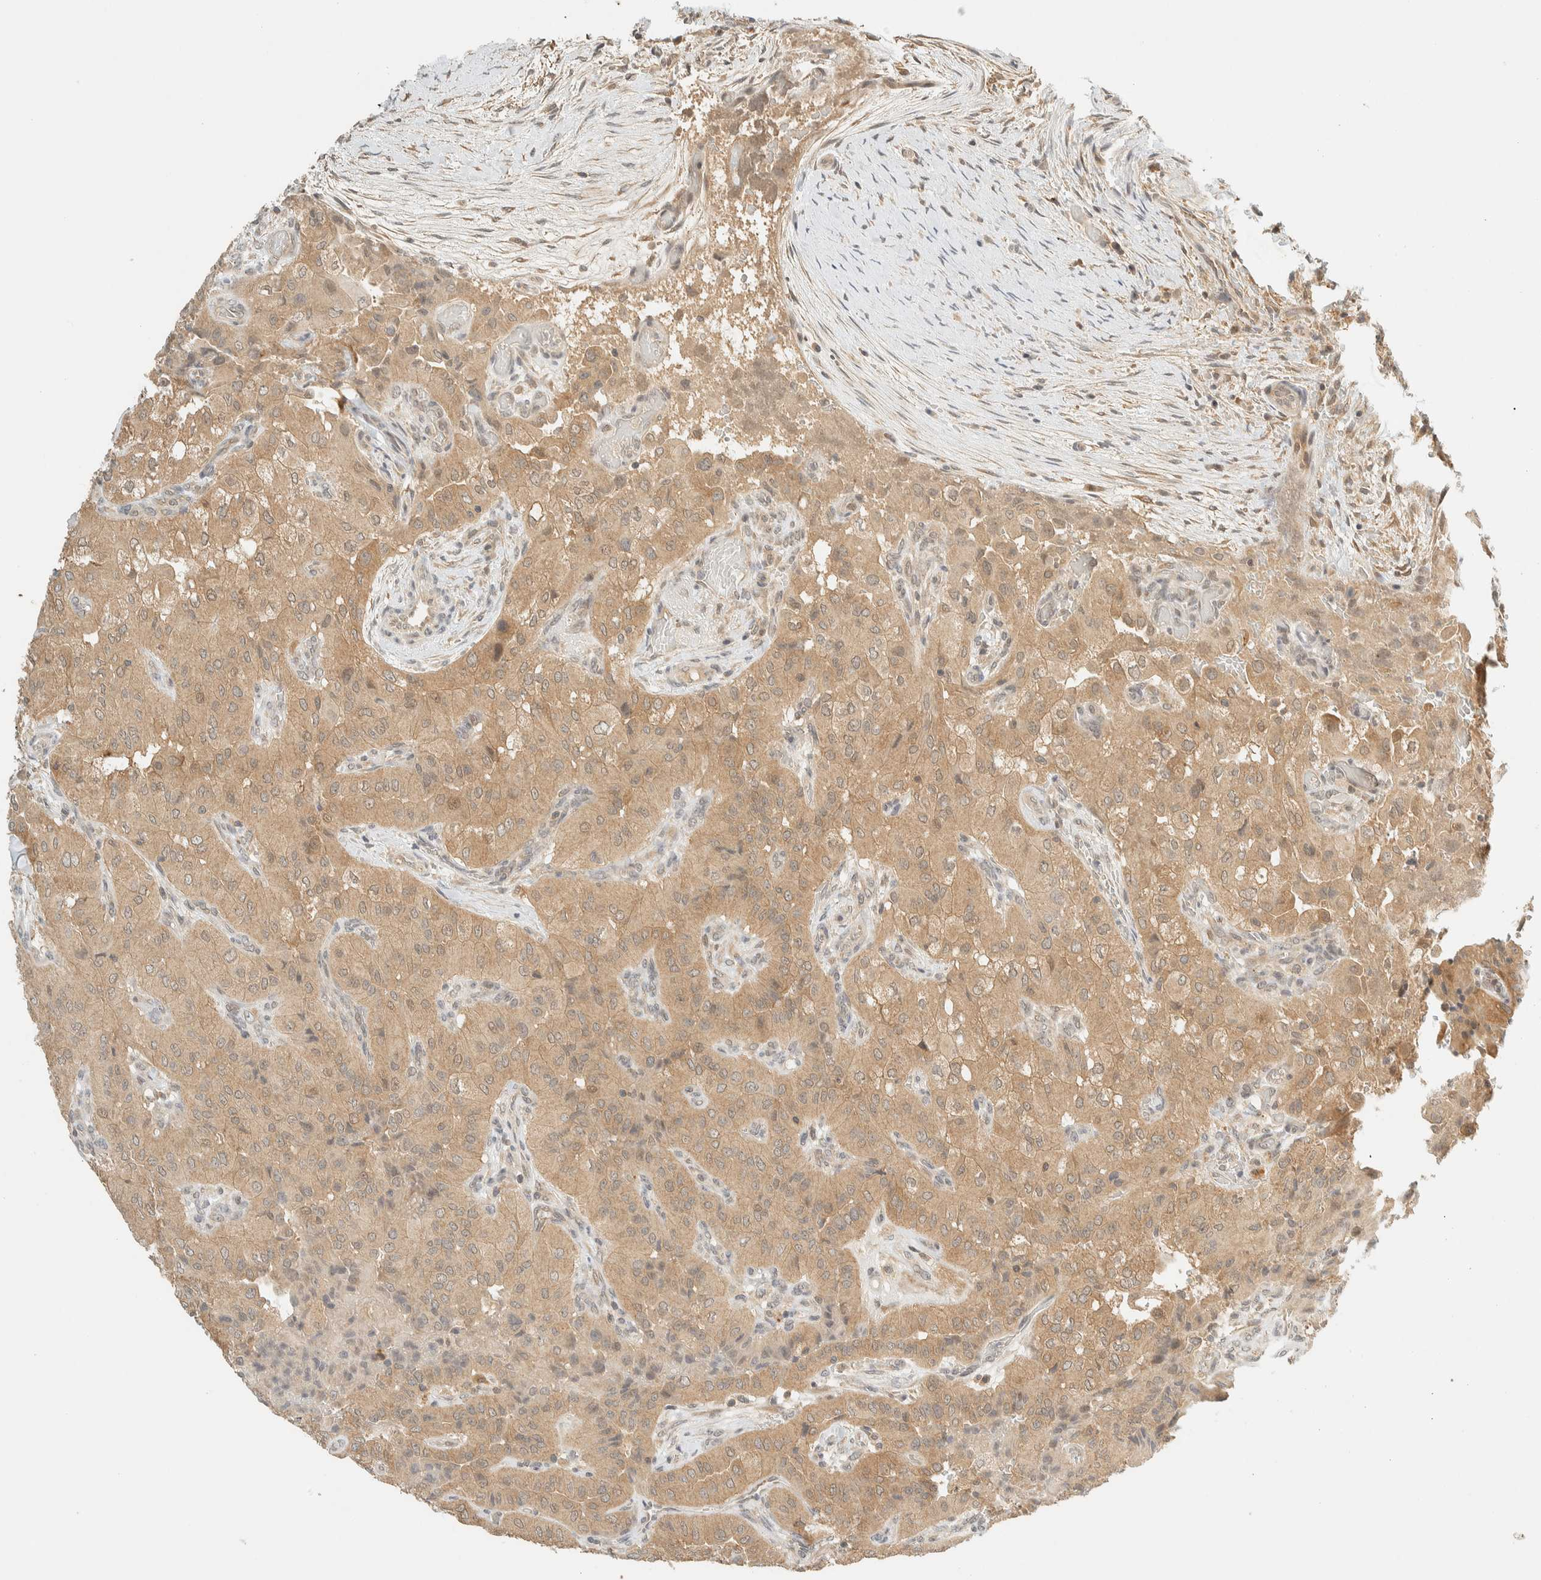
{"staining": {"intensity": "moderate", "quantity": ">75%", "location": "cytoplasmic/membranous"}, "tissue": "thyroid cancer", "cell_type": "Tumor cells", "image_type": "cancer", "snomed": [{"axis": "morphology", "description": "Papillary adenocarcinoma, NOS"}, {"axis": "topography", "description": "Thyroid gland"}], "caption": "Approximately >75% of tumor cells in thyroid cancer (papillary adenocarcinoma) demonstrate moderate cytoplasmic/membranous protein positivity as visualized by brown immunohistochemical staining.", "gene": "KIFAP3", "patient": {"sex": "female", "age": 59}}